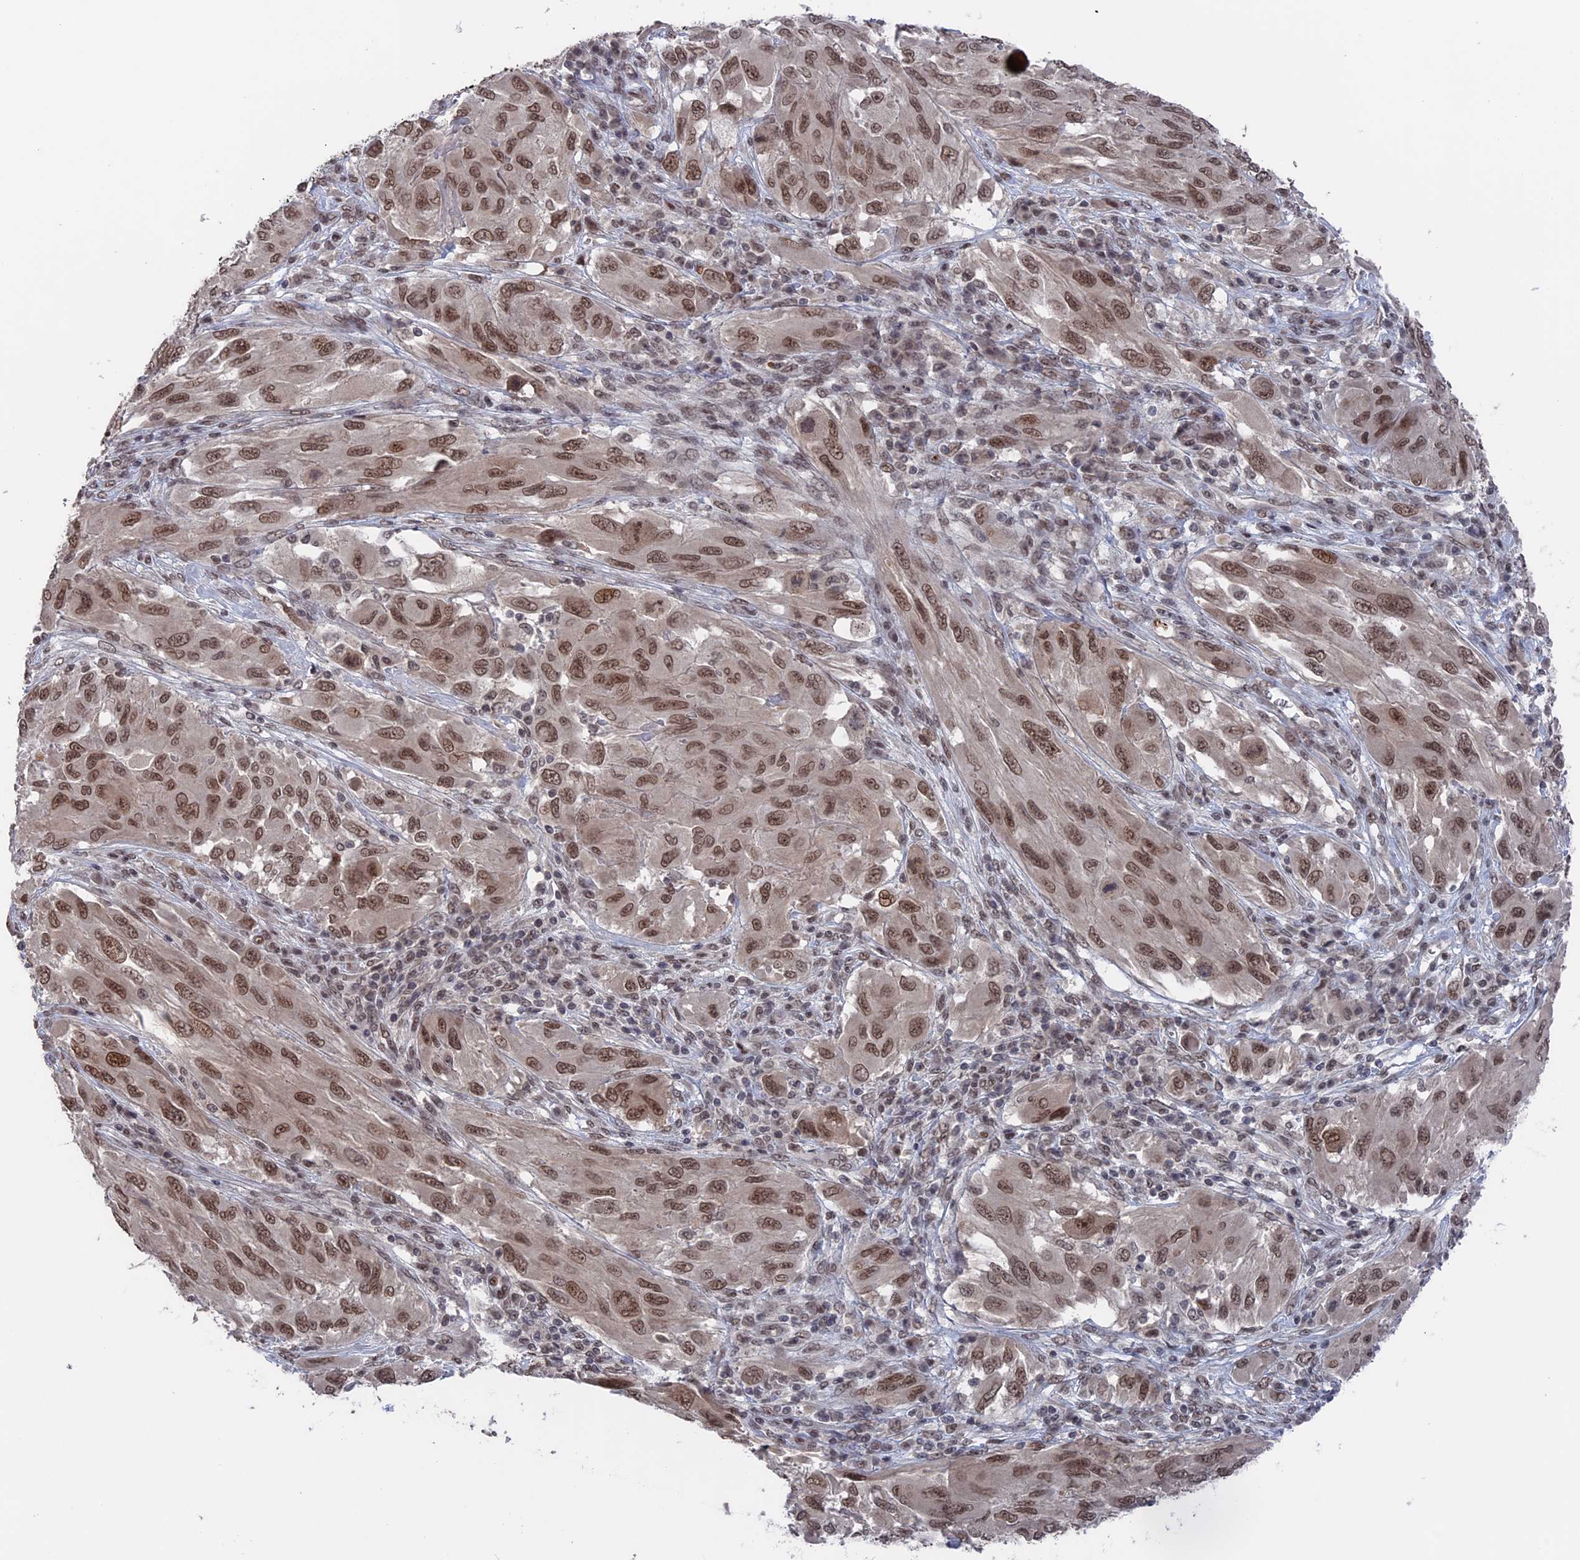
{"staining": {"intensity": "moderate", "quantity": ">75%", "location": "nuclear"}, "tissue": "melanoma", "cell_type": "Tumor cells", "image_type": "cancer", "snomed": [{"axis": "morphology", "description": "Malignant melanoma, NOS"}, {"axis": "topography", "description": "Skin"}], "caption": "This micrograph reveals malignant melanoma stained with immunohistochemistry to label a protein in brown. The nuclear of tumor cells show moderate positivity for the protein. Nuclei are counter-stained blue.", "gene": "NR2C2AP", "patient": {"sex": "female", "age": 91}}